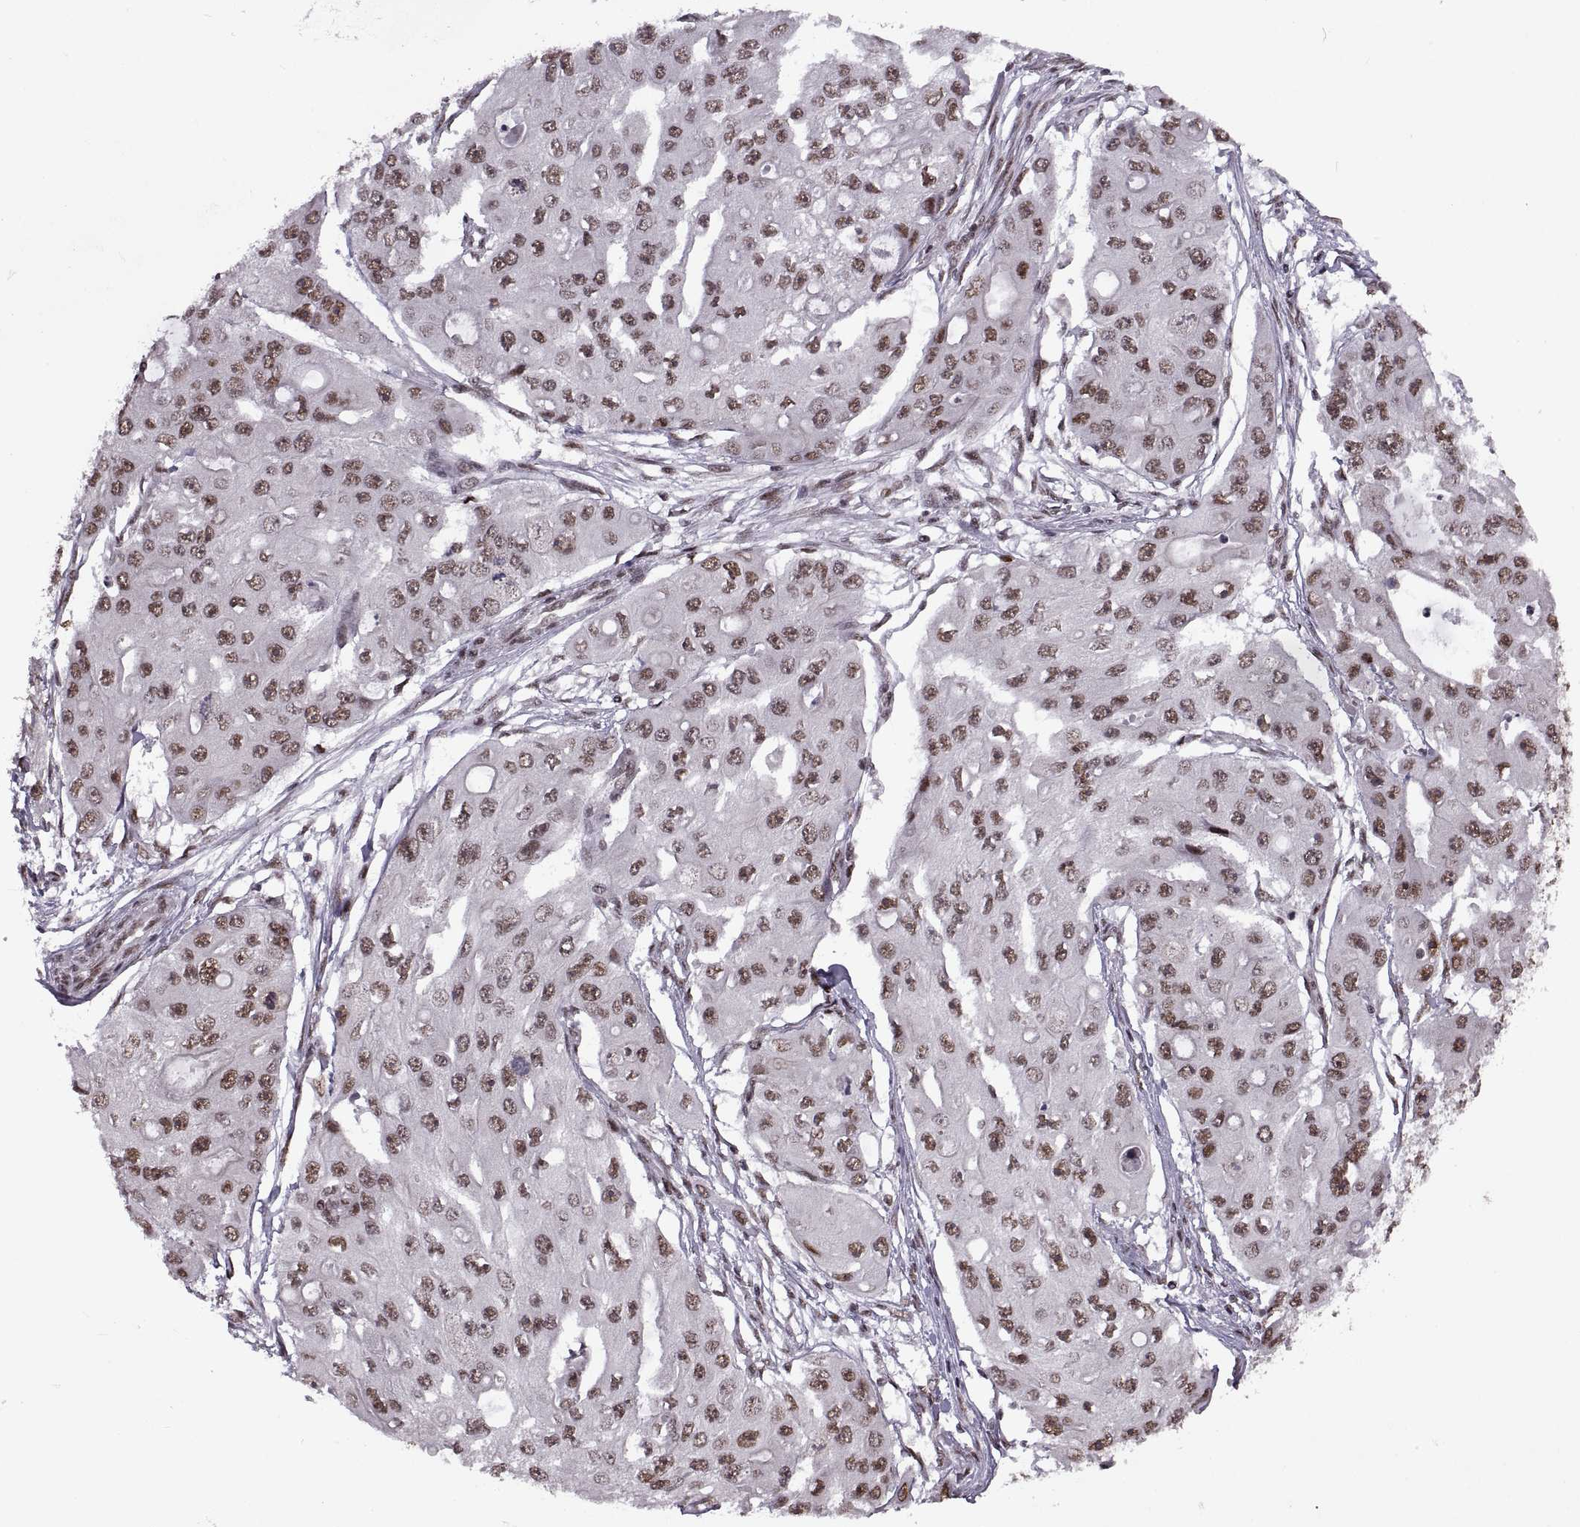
{"staining": {"intensity": "strong", "quantity": "25%-75%", "location": "nuclear"}, "tissue": "ovarian cancer", "cell_type": "Tumor cells", "image_type": "cancer", "snomed": [{"axis": "morphology", "description": "Cystadenocarcinoma, serous, NOS"}, {"axis": "topography", "description": "Ovary"}], "caption": "Immunohistochemistry micrograph of neoplastic tissue: human ovarian cancer stained using immunohistochemistry displays high levels of strong protein expression localized specifically in the nuclear of tumor cells, appearing as a nuclear brown color.", "gene": "MT1E", "patient": {"sex": "female", "age": 56}}